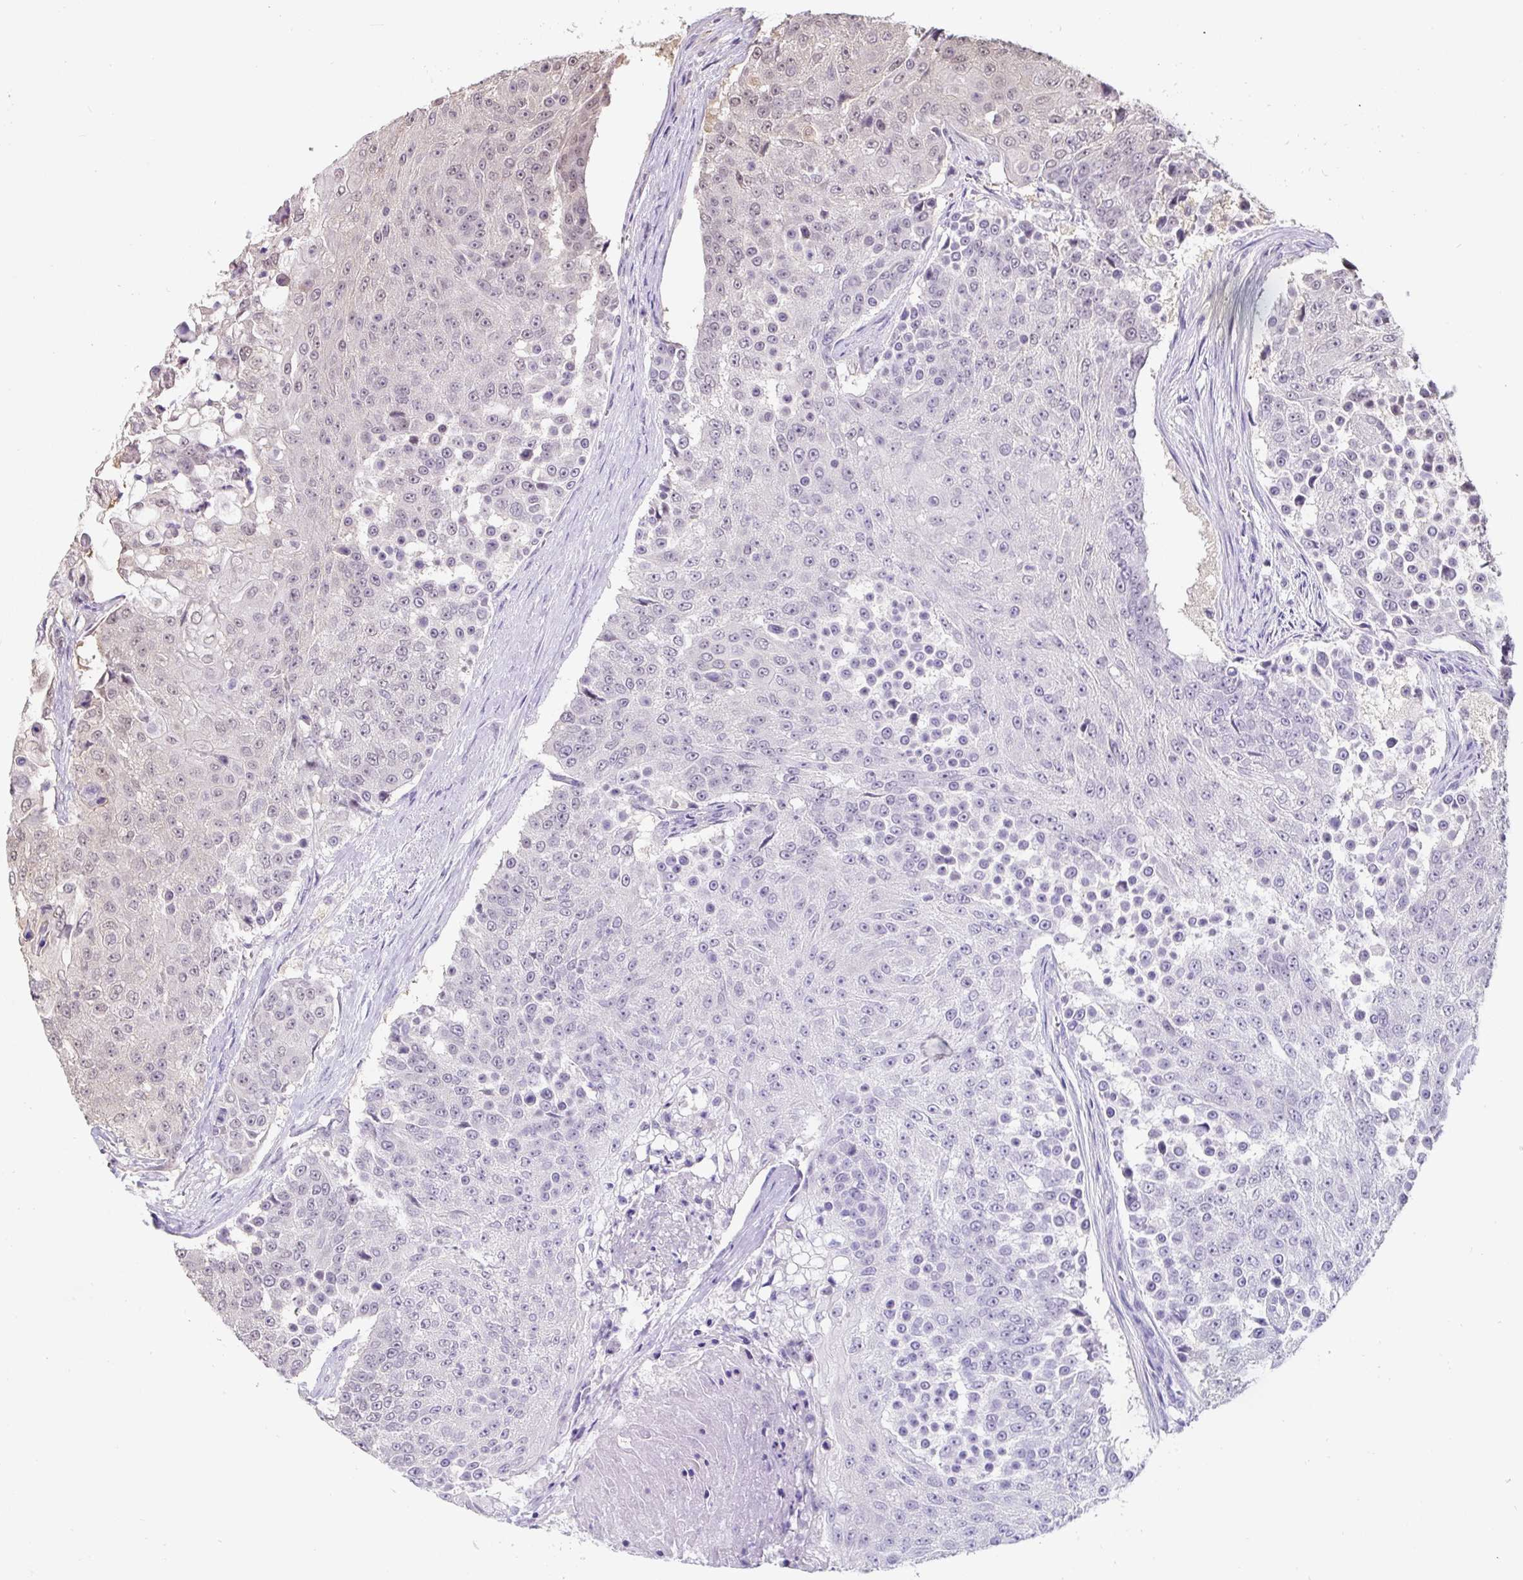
{"staining": {"intensity": "negative", "quantity": "none", "location": "none"}, "tissue": "urothelial cancer", "cell_type": "Tumor cells", "image_type": "cancer", "snomed": [{"axis": "morphology", "description": "Urothelial carcinoma, High grade"}, {"axis": "topography", "description": "Urinary bladder"}], "caption": "Tumor cells show no significant protein positivity in urothelial cancer. (DAB immunohistochemistry, high magnification).", "gene": "ST13", "patient": {"sex": "female", "age": 63}}